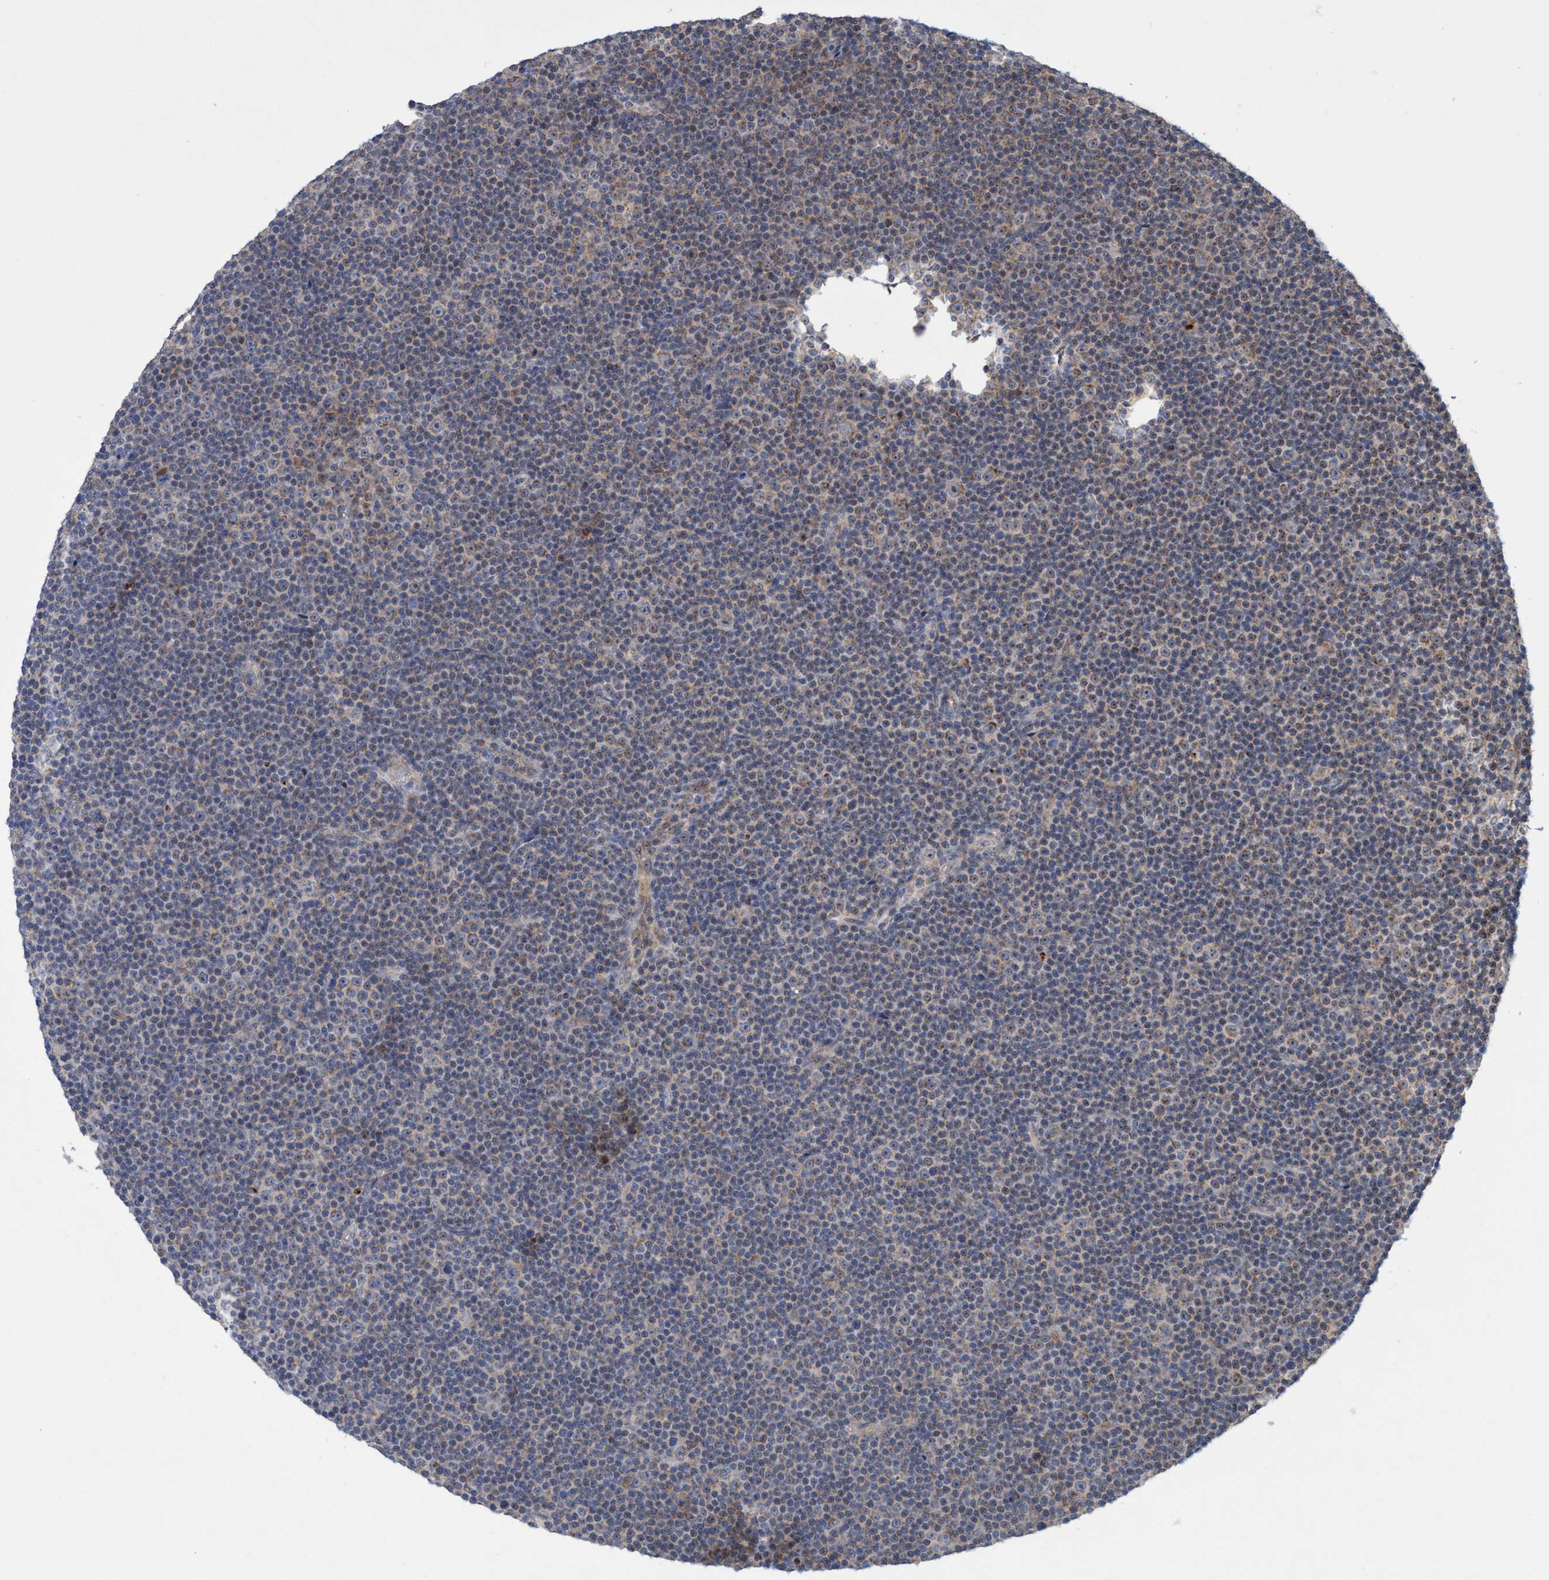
{"staining": {"intensity": "moderate", "quantity": "<25%", "location": "cytoplasmic/membranous,nuclear"}, "tissue": "lymphoma", "cell_type": "Tumor cells", "image_type": "cancer", "snomed": [{"axis": "morphology", "description": "Malignant lymphoma, non-Hodgkin's type, Low grade"}, {"axis": "topography", "description": "Lymph node"}], "caption": "Moderate cytoplasmic/membranous and nuclear staining for a protein is identified in approximately <25% of tumor cells of lymphoma using IHC.", "gene": "P2RY14", "patient": {"sex": "female", "age": 67}}